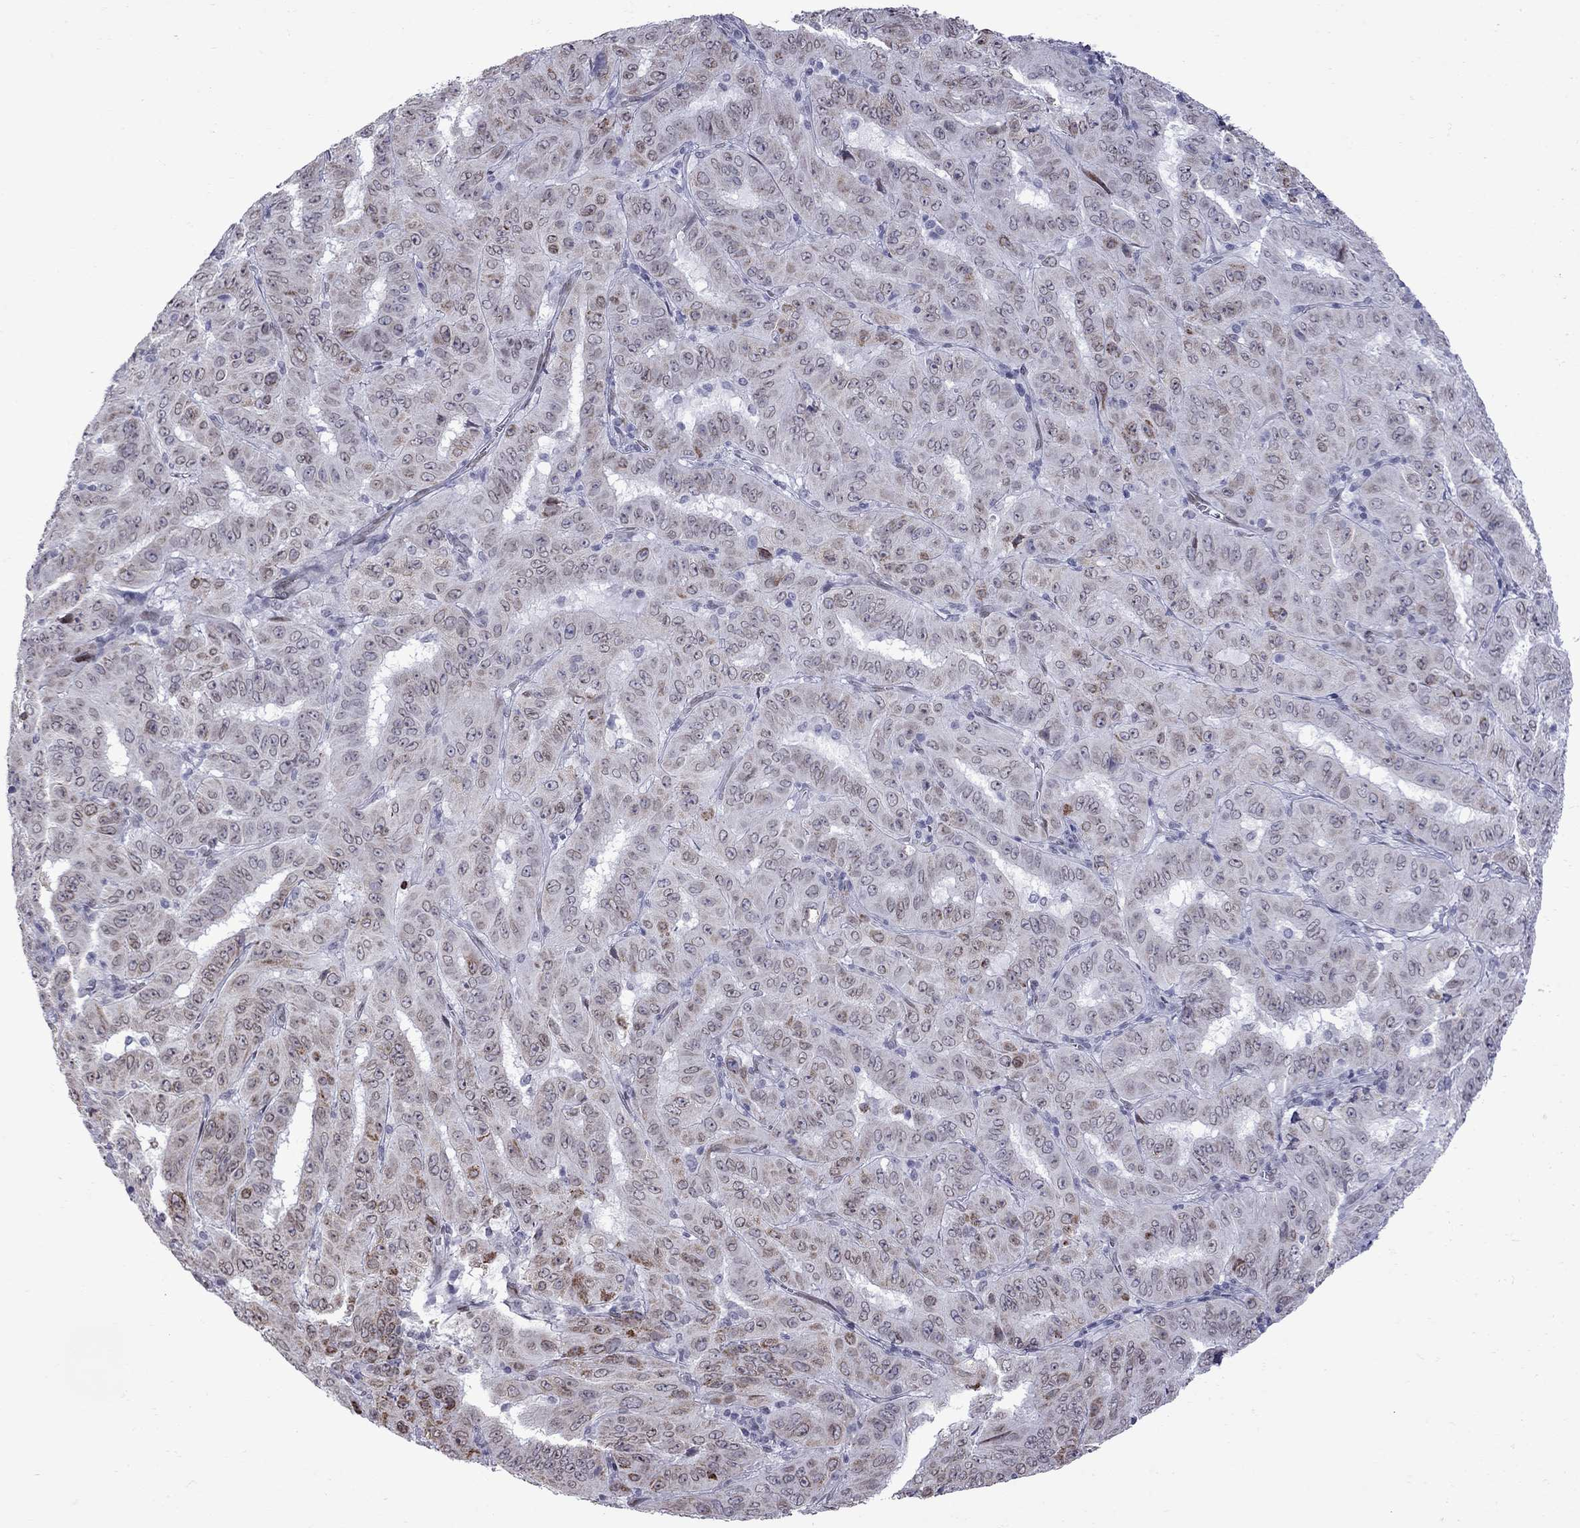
{"staining": {"intensity": "moderate", "quantity": "<25%", "location": "cytoplasmic/membranous"}, "tissue": "pancreatic cancer", "cell_type": "Tumor cells", "image_type": "cancer", "snomed": [{"axis": "morphology", "description": "Adenocarcinoma, NOS"}, {"axis": "topography", "description": "Pancreas"}], "caption": "Brown immunohistochemical staining in pancreatic cancer (adenocarcinoma) shows moderate cytoplasmic/membranous expression in about <25% of tumor cells.", "gene": "CLTCL1", "patient": {"sex": "male", "age": 63}}